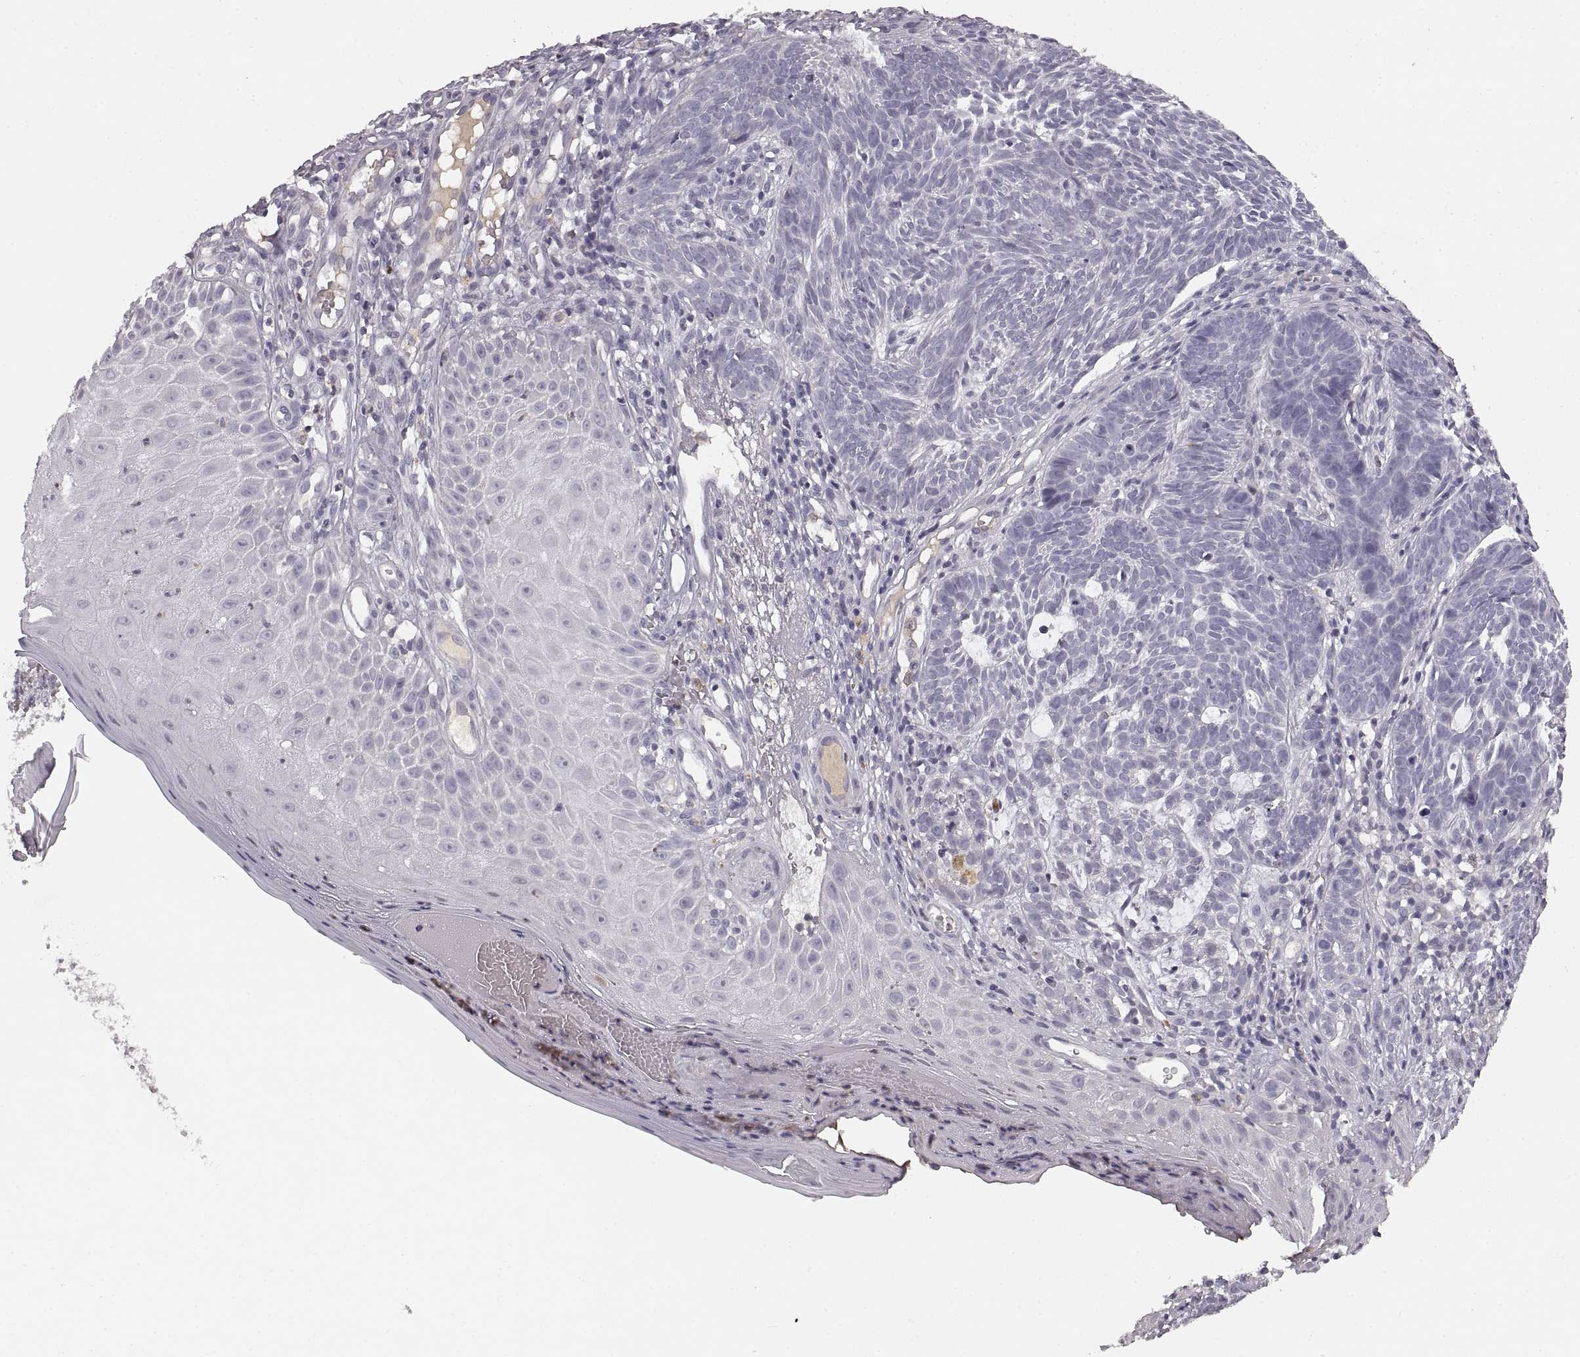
{"staining": {"intensity": "negative", "quantity": "none", "location": "none"}, "tissue": "skin cancer", "cell_type": "Tumor cells", "image_type": "cancer", "snomed": [{"axis": "morphology", "description": "Basal cell carcinoma"}, {"axis": "topography", "description": "Skin"}], "caption": "The histopathology image displays no significant positivity in tumor cells of skin cancer.", "gene": "RUNDC3A", "patient": {"sex": "male", "age": 59}}